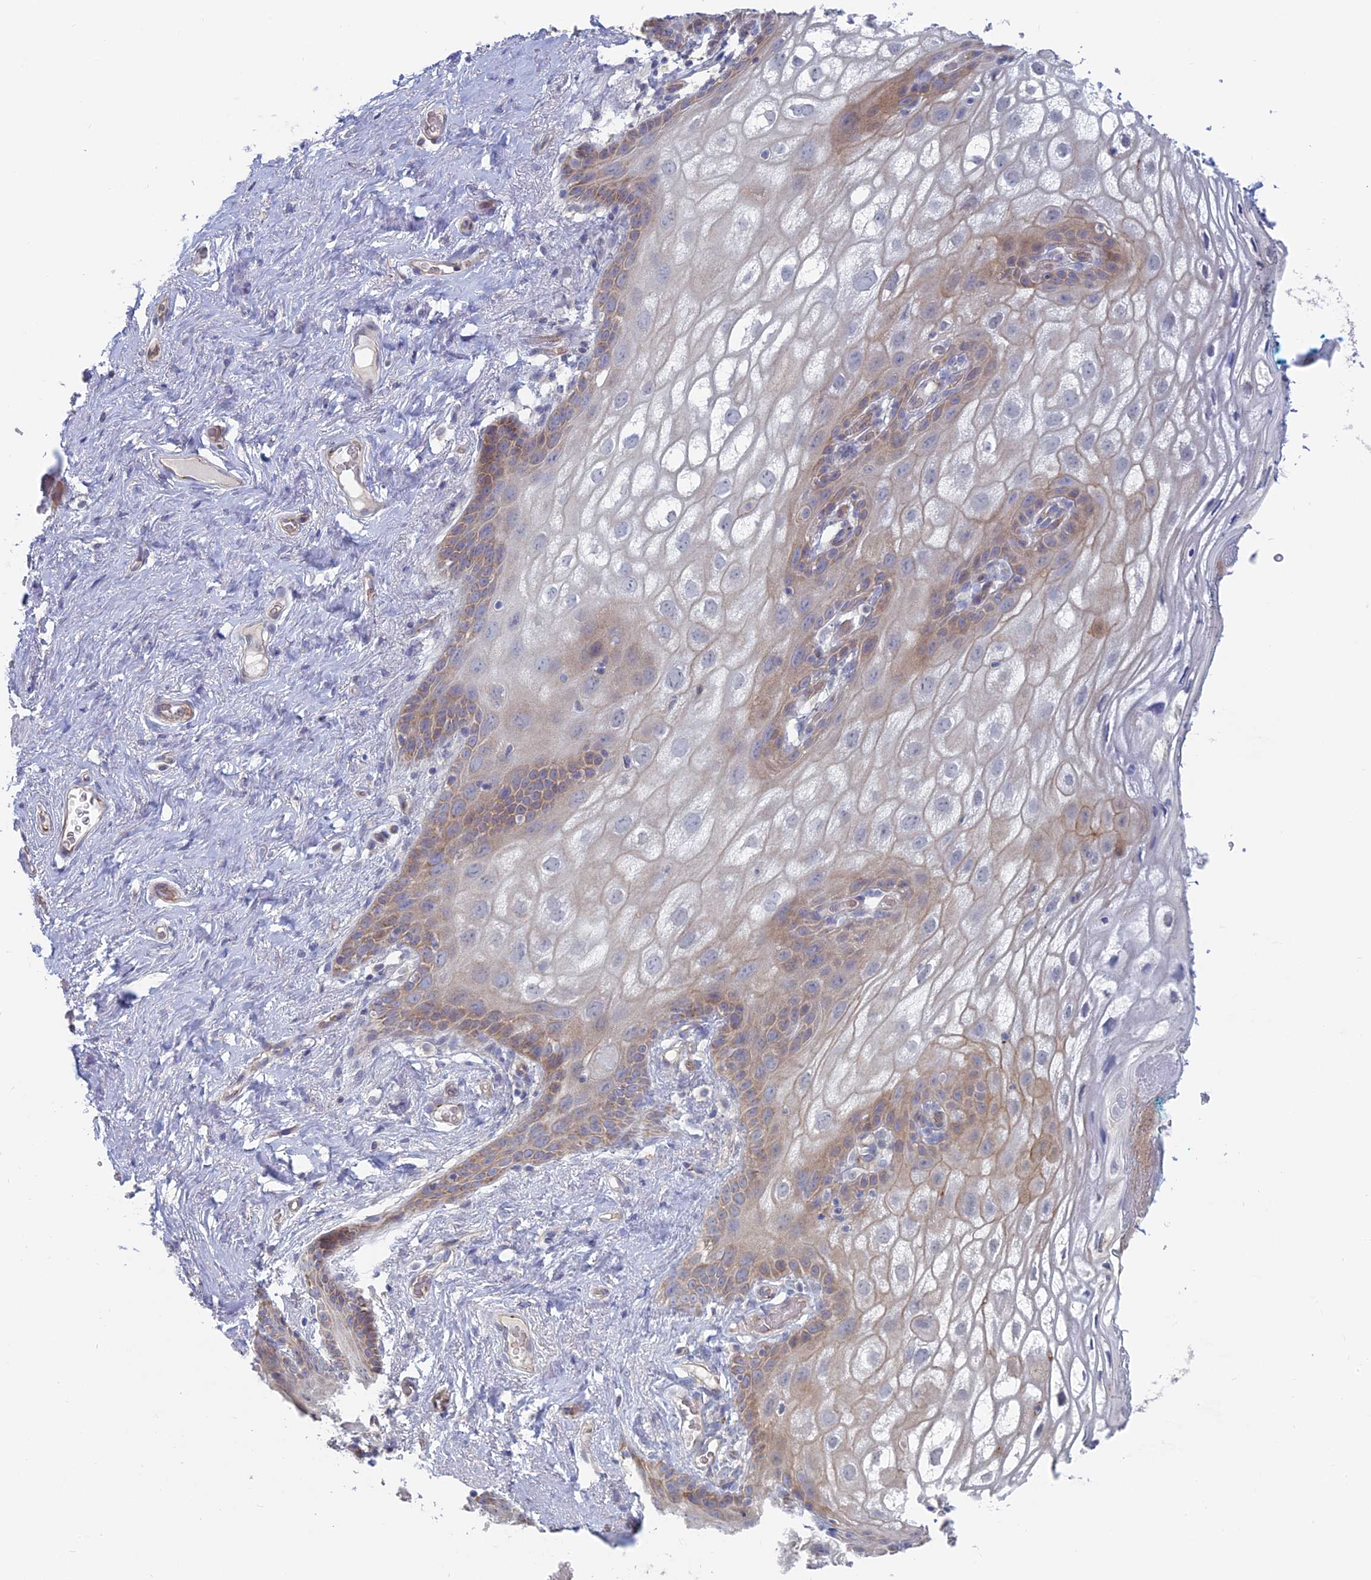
{"staining": {"intensity": "moderate", "quantity": "<25%", "location": "cytoplasmic/membranous"}, "tissue": "vagina", "cell_type": "Squamous epithelial cells", "image_type": "normal", "snomed": [{"axis": "morphology", "description": "Normal tissue, NOS"}, {"axis": "topography", "description": "Vagina"}], "caption": "Immunohistochemistry of benign human vagina exhibits low levels of moderate cytoplasmic/membranous staining in approximately <25% of squamous epithelial cells. Nuclei are stained in blue.", "gene": "TBC1D30", "patient": {"sex": "female", "age": 68}}